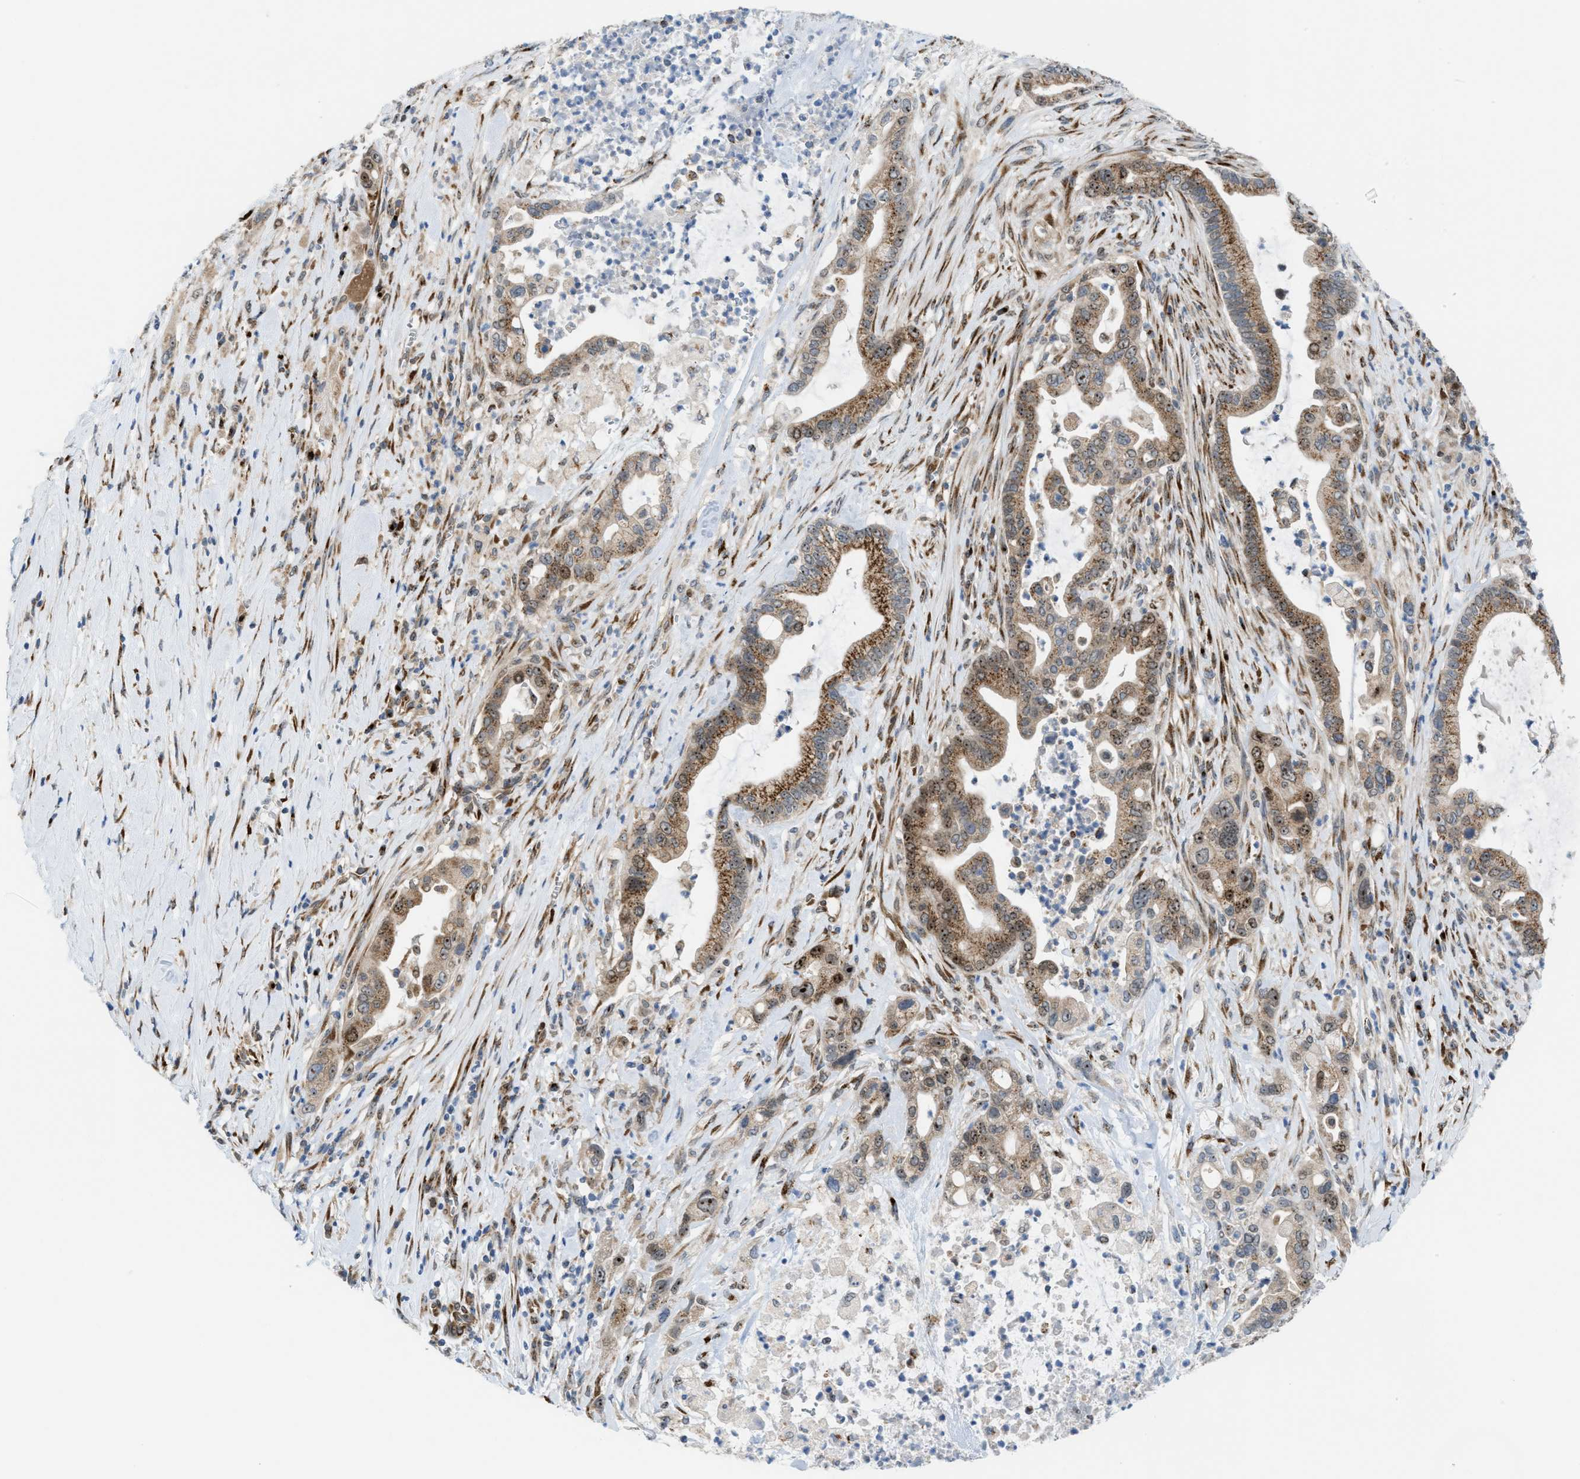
{"staining": {"intensity": "moderate", "quantity": ">75%", "location": "cytoplasmic/membranous,nuclear"}, "tissue": "pancreatic cancer", "cell_type": "Tumor cells", "image_type": "cancer", "snomed": [{"axis": "morphology", "description": "Adenocarcinoma, NOS"}, {"axis": "topography", "description": "Pancreas"}], "caption": "High-power microscopy captured an IHC micrograph of pancreatic adenocarcinoma, revealing moderate cytoplasmic/membranous and nuclear expression in about >75% of tumor cells.", "gene": "SLC38A10", "patient": {"sex": "male", "age": 69}}